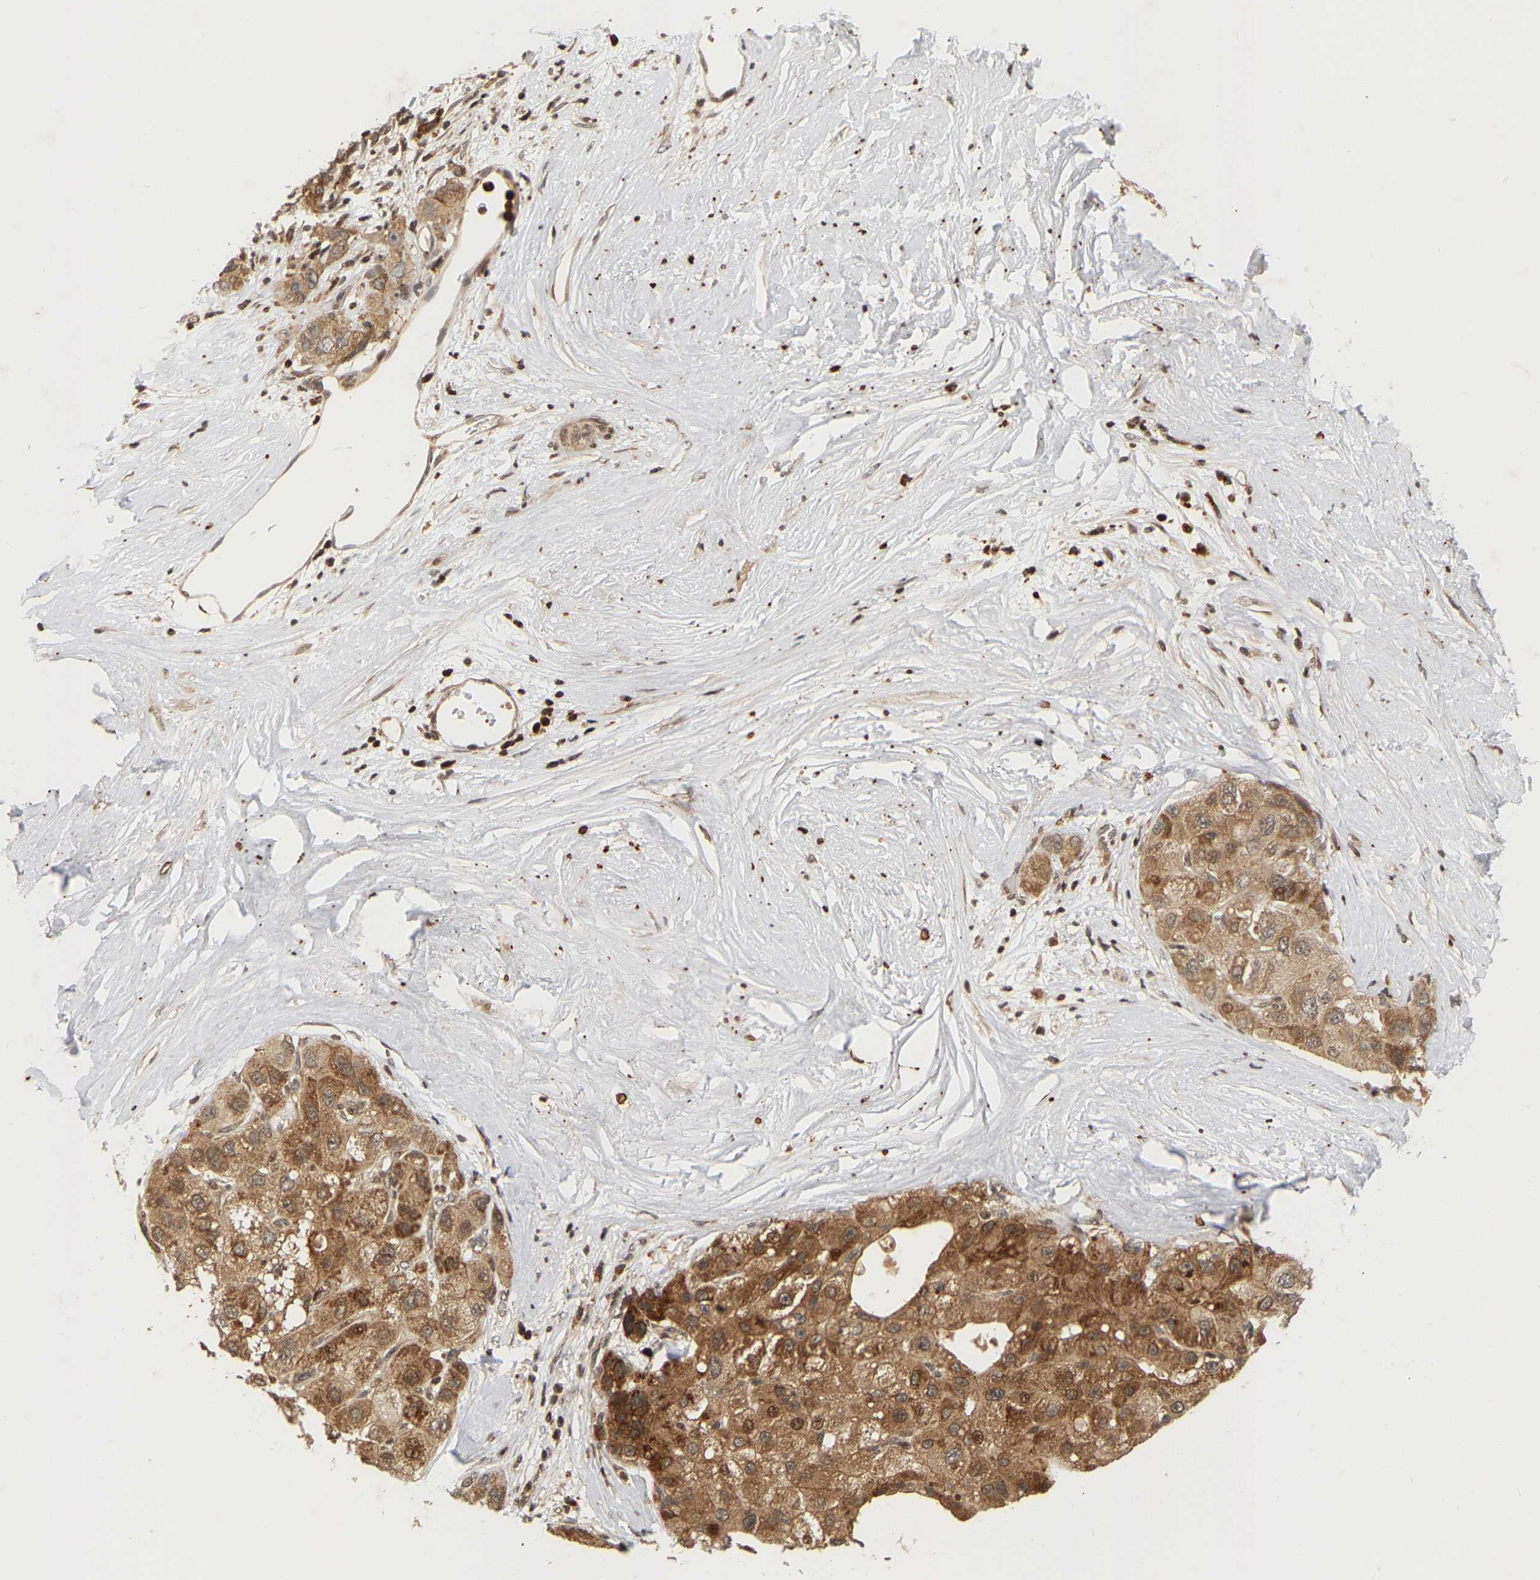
{"staining": {"intensity": "moderate", "quantity": ">75%", "location": "cytoplasmic/membranous"}, "tissue": "liver cancer", "cell_type": "Tumor cells", "image_type": "cancer", "snomed": [{"axis": "morphology", "description": "Carcinoma, Hepatocellular, NOS"}, {"axis": "topography", "description": "Liver"}], "caption": "Immunohistochemical staining of liver hepatocellular carcinoma shows medium levels of moderate cytoplasmic/membranous protein positivity in about >75% of tumor cells. Using DAB (brown) and hematoxylin (blue) stains, captured at high magnification using brightfield microscopy.", "gene": "NFE2L2", "patient": {"sex": "male", "age": 80}}